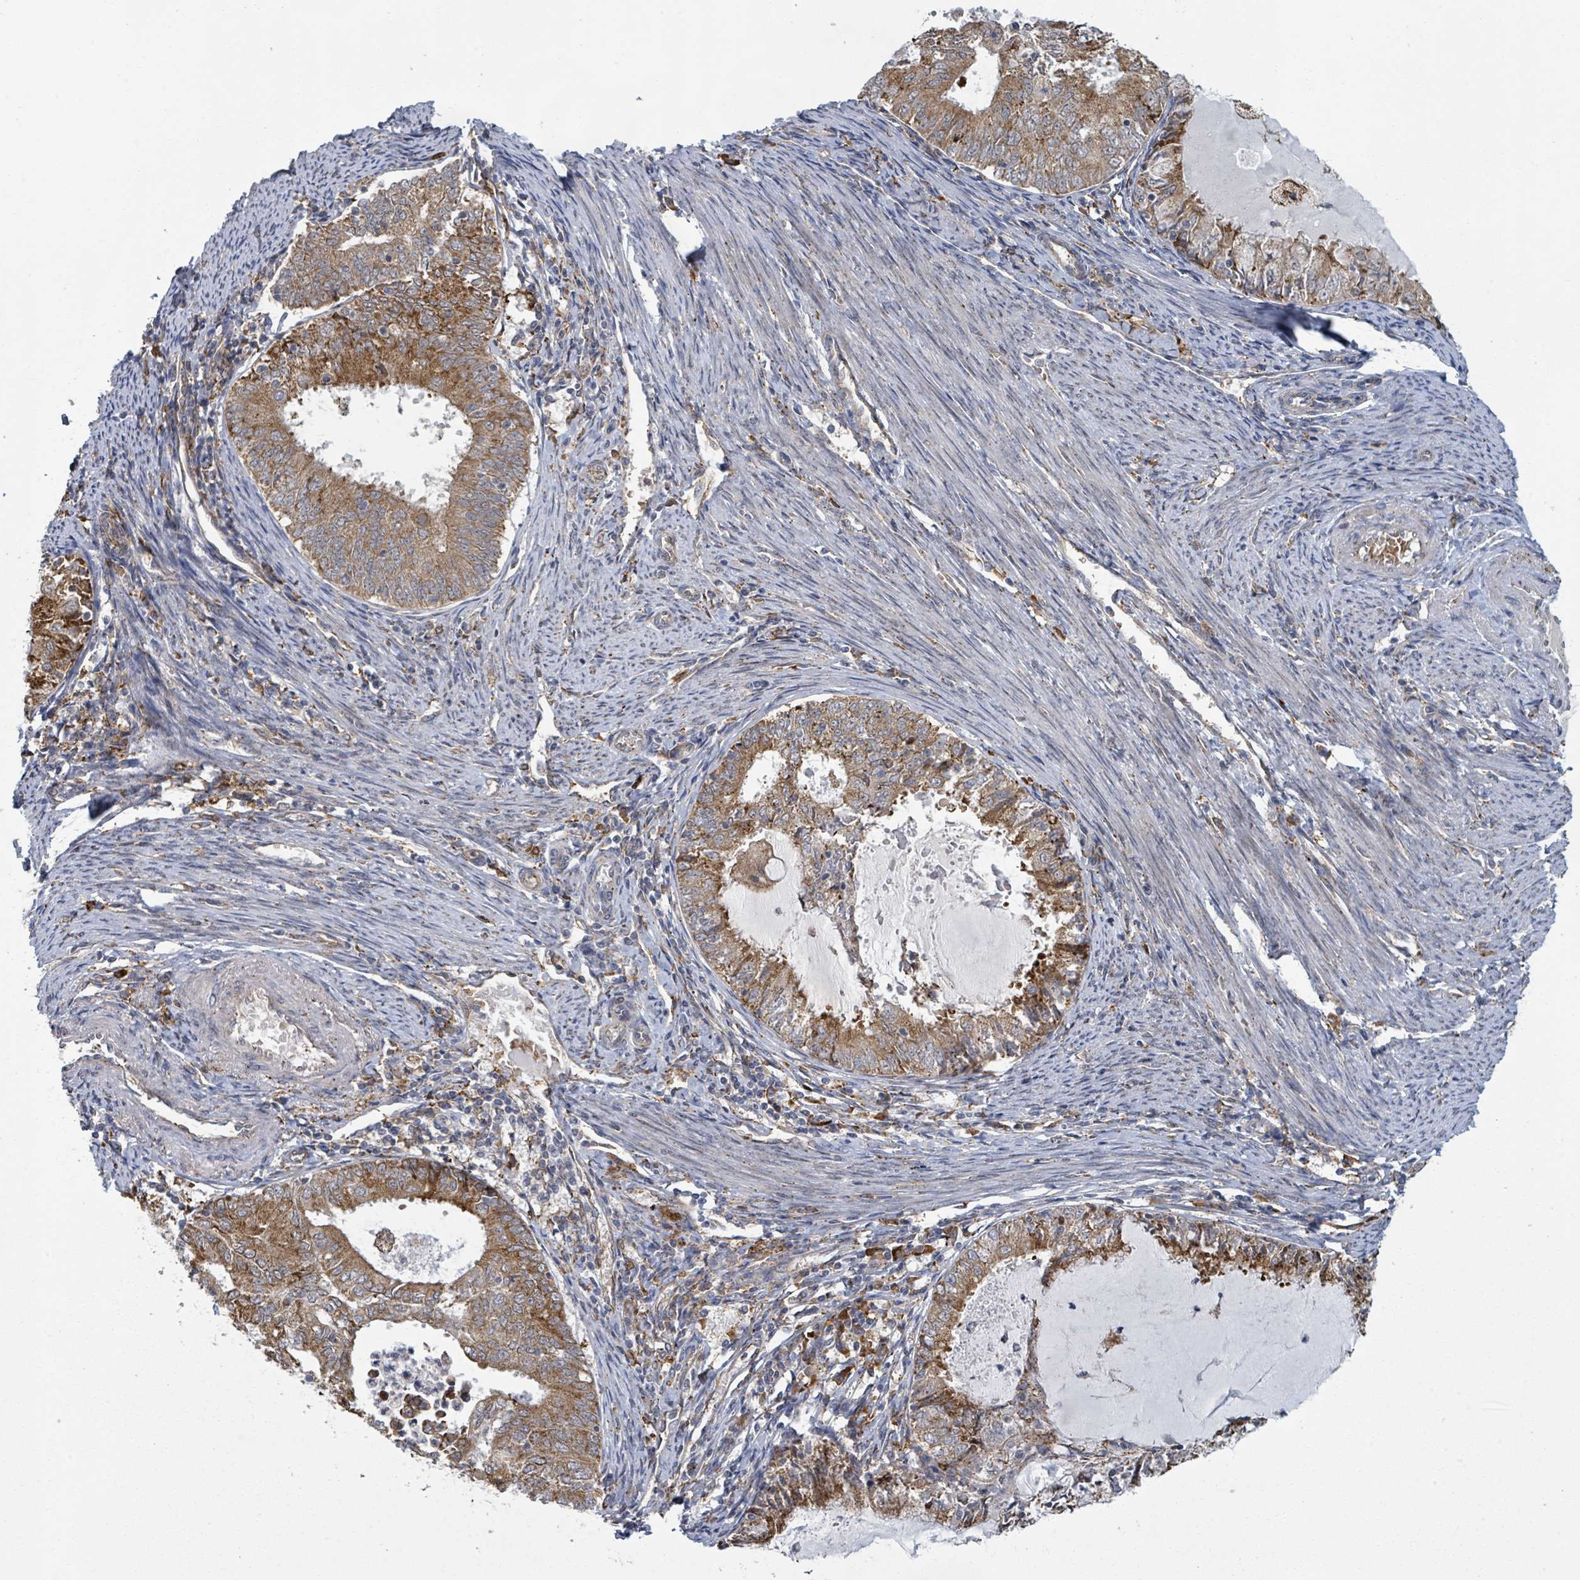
{"staining": {"intensity": "moderate", "quantity": ">75%", "location": "cytoplasmic/membranous"}, "tissue": "endometrial cancer", "cell_type": "Tumor cells", "image_type": "cancer", "snomed": [{"axis": "morphology", "description": "Adenocarcinoma, NOS"}, {"axis": "topography", "description": "Endometrium"}], "caption": "Endometrial cancer (adenocarcinoma) tissue exhibits moderate cytoplasmic/membranous positivity in about >75% of tumor cells, visualized by immunohistochemistry.", "gene": "SHROOM2", "patient": {"sex": "female", "age": 57}}